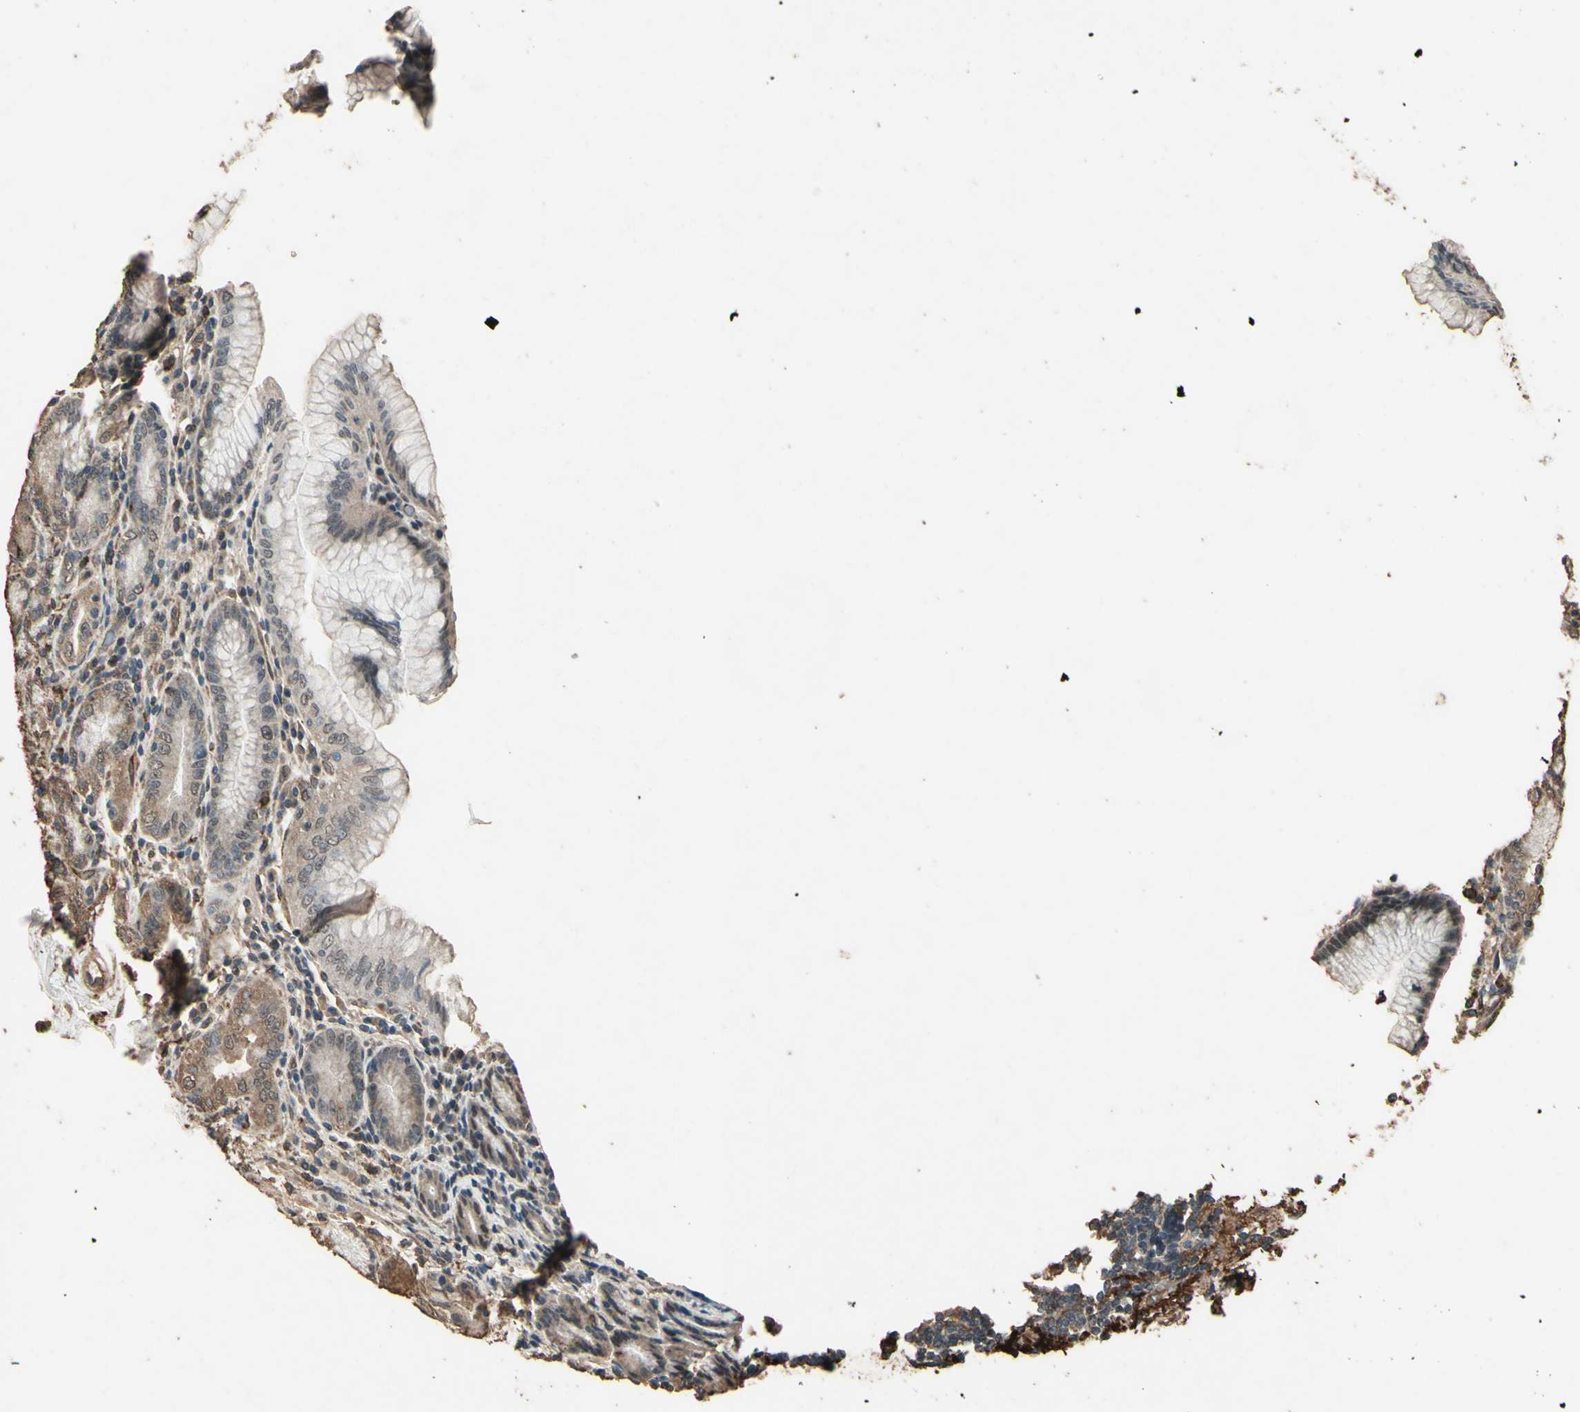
{"staining": {"intensity": "moderate", "quantity": ">75%", "location": "cytoplasmic/membranous"}, "tissue": "stomach", "cell_type": "Glandular cells", "image_type": "normal", "snomed": [{"axis": "morphology", "description": "Normal tissue, NOS"}, {"axis": "topography", "description": "Stomach, lower"}], "caption": "Brown immunohistochemical staining in unremarkable stomach exhibits moderate cytoplasmic/membranous positivity in approximately >75% of glandular cells. (IHC, brightfield microscopy, high magnification).", "gene": "TSPO", "patient": {"sex": "female", "age": 76}}